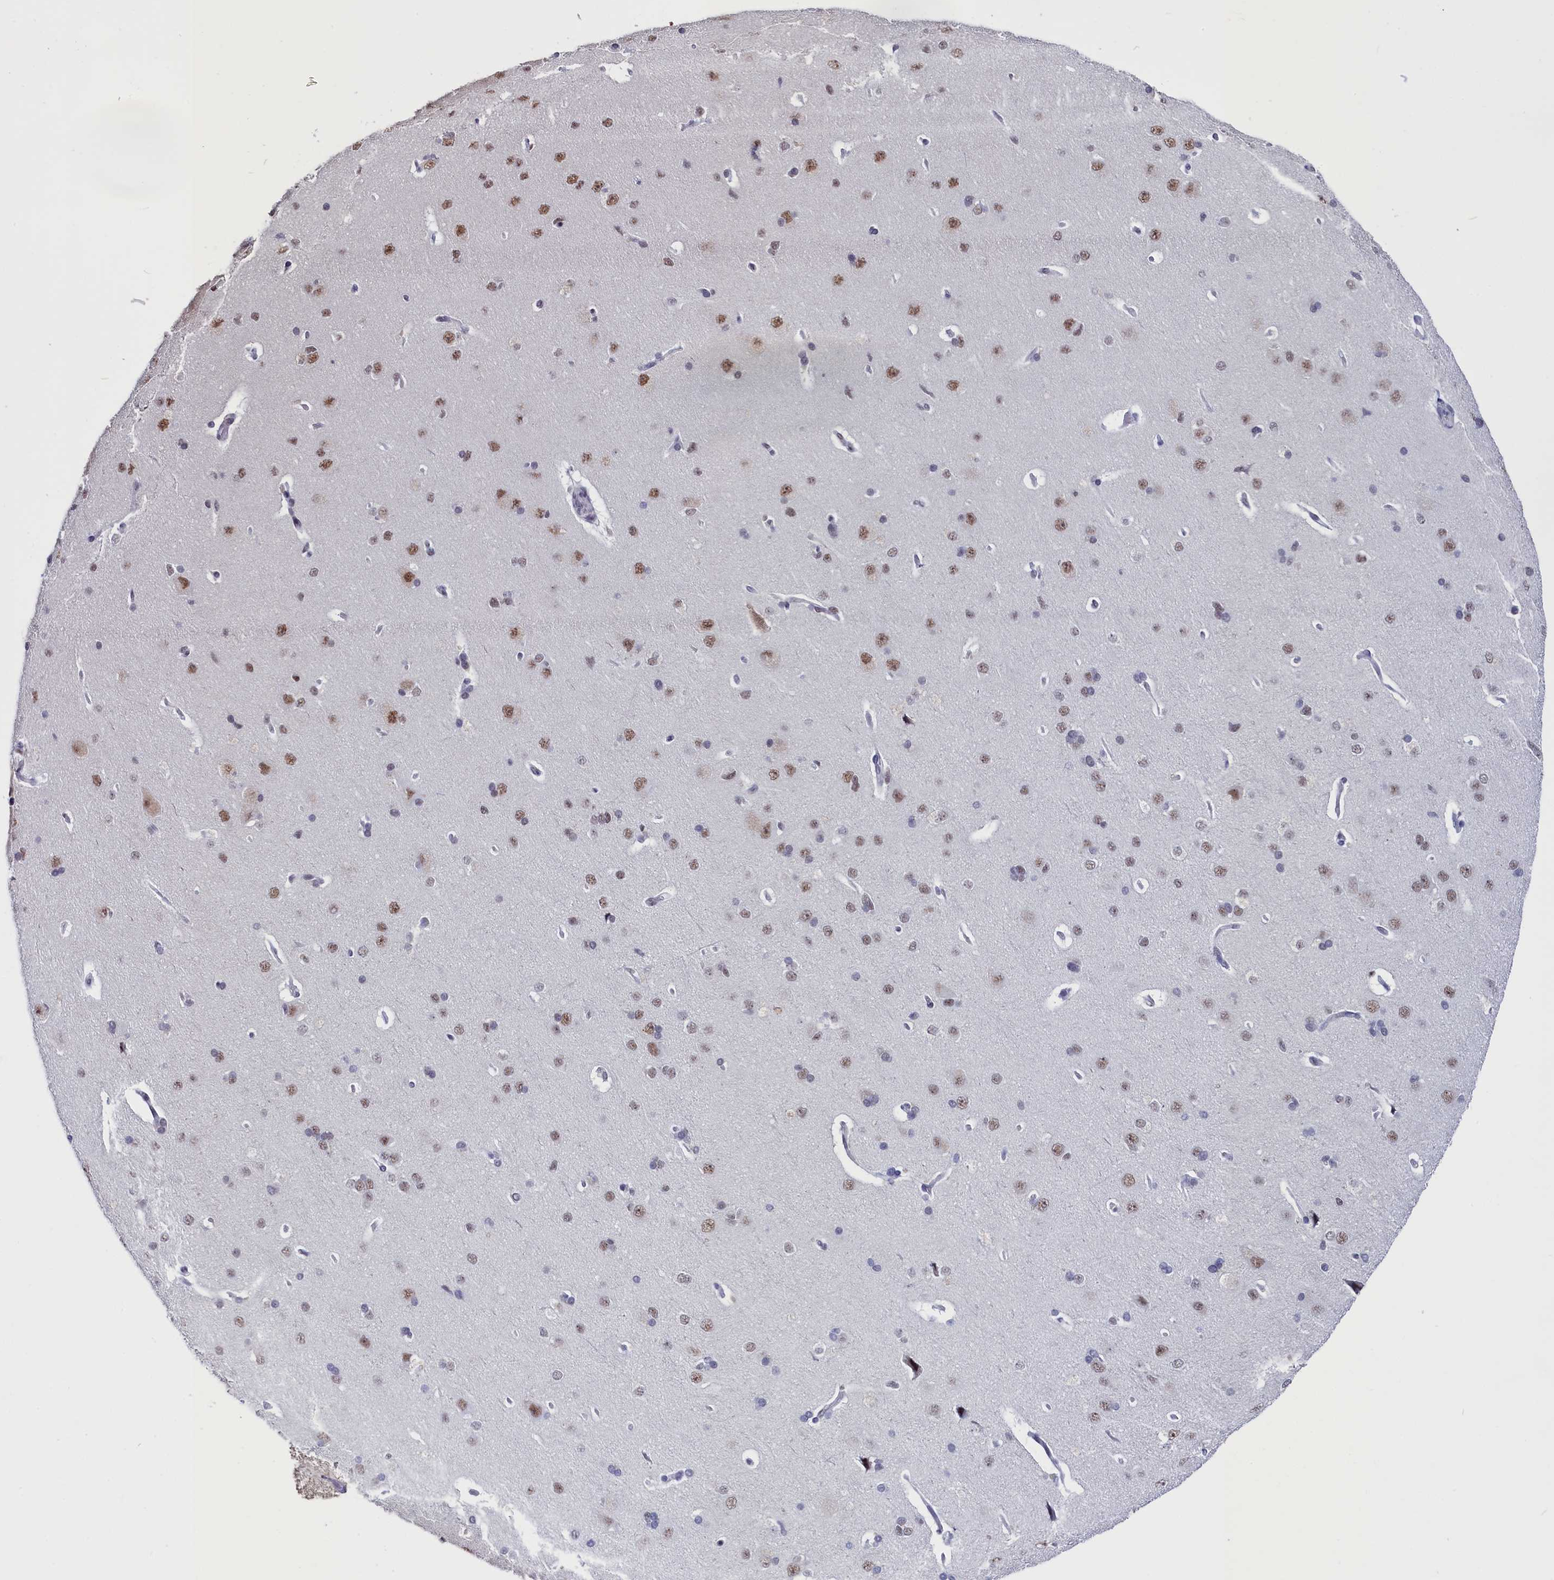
{"staining": {"intensity": "negative", "quantity": "none", "location": "none"}, "tissue": "cerebral cortex", "cell_type": "Endothelial cells", "image_type": "normal", "snomed": [{"axis": "morphology", "description": "Normal tissue, NOS"}, {"axis": "topography", "description": "Cerebral cortex"}], "caption": "IHC of unremarkable cerebral cortex demonstrates no expression in endothelial cells. (DAB (3,3'-diaminobenzidine) immunohistochemistry visualized using brightfield microscopy, high magnification).", "gene": "CD2BP2", "patient": {"sex": "male", "age": 62}}